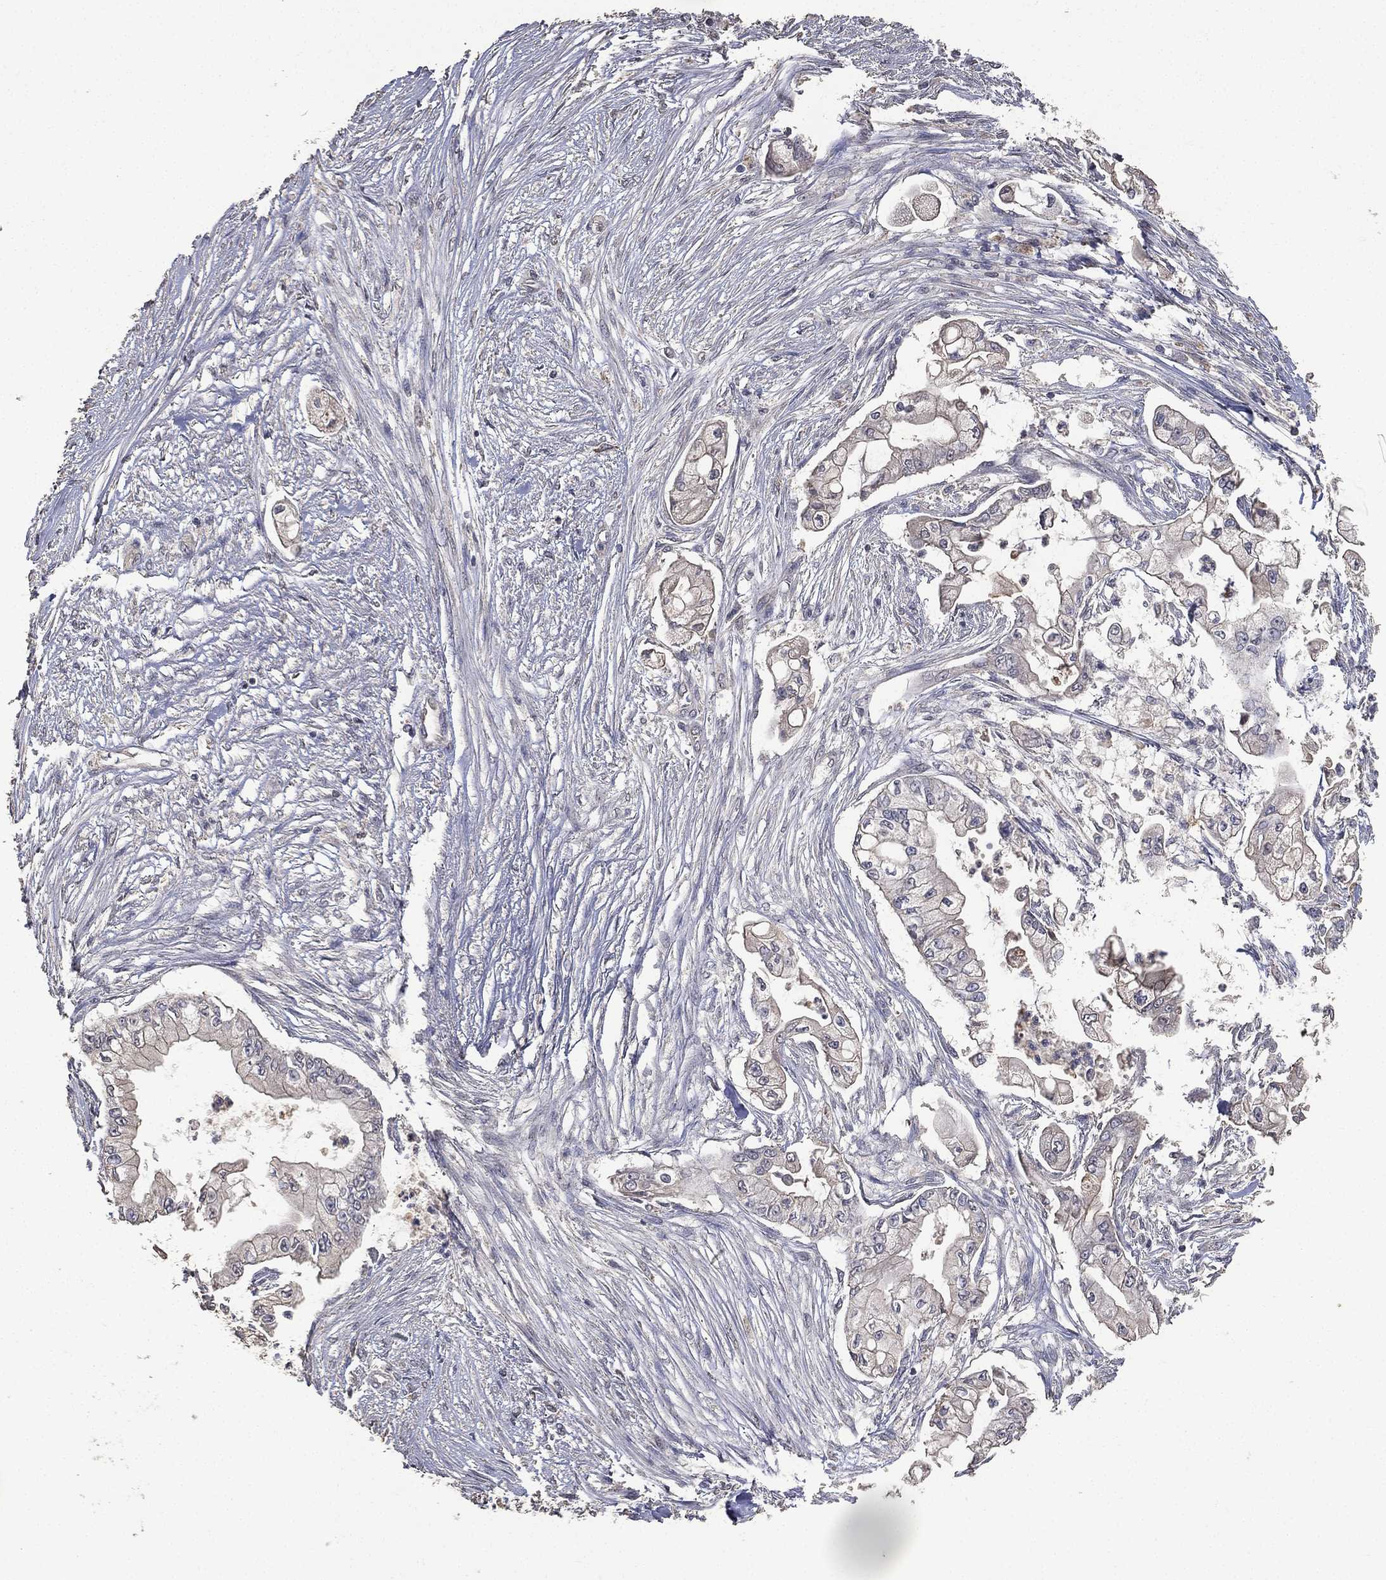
{"staining": {"intensity": "negative", "quantity": "none", "location": "none"}, "tissue": "pancreatic cancer", "cell_type": "Tumor cells", "image_type": "cancer", "snomed": [{"axis": "morphology", "description": "Adenocarcinoma, NOS"}, {"axis": "topography", "description": "Pancreas"}], "caption": "Tumor cells are negative for brown protein staining in pancreatic cancer (adenocarcinoma). (Stains: DAB immunohistochemistry with hematoxylin counter stain, Microscopy: brightfield microscopy at high magnification).", "gene": "SNAP25", "patient": {"sex": "female", "age": 69}}